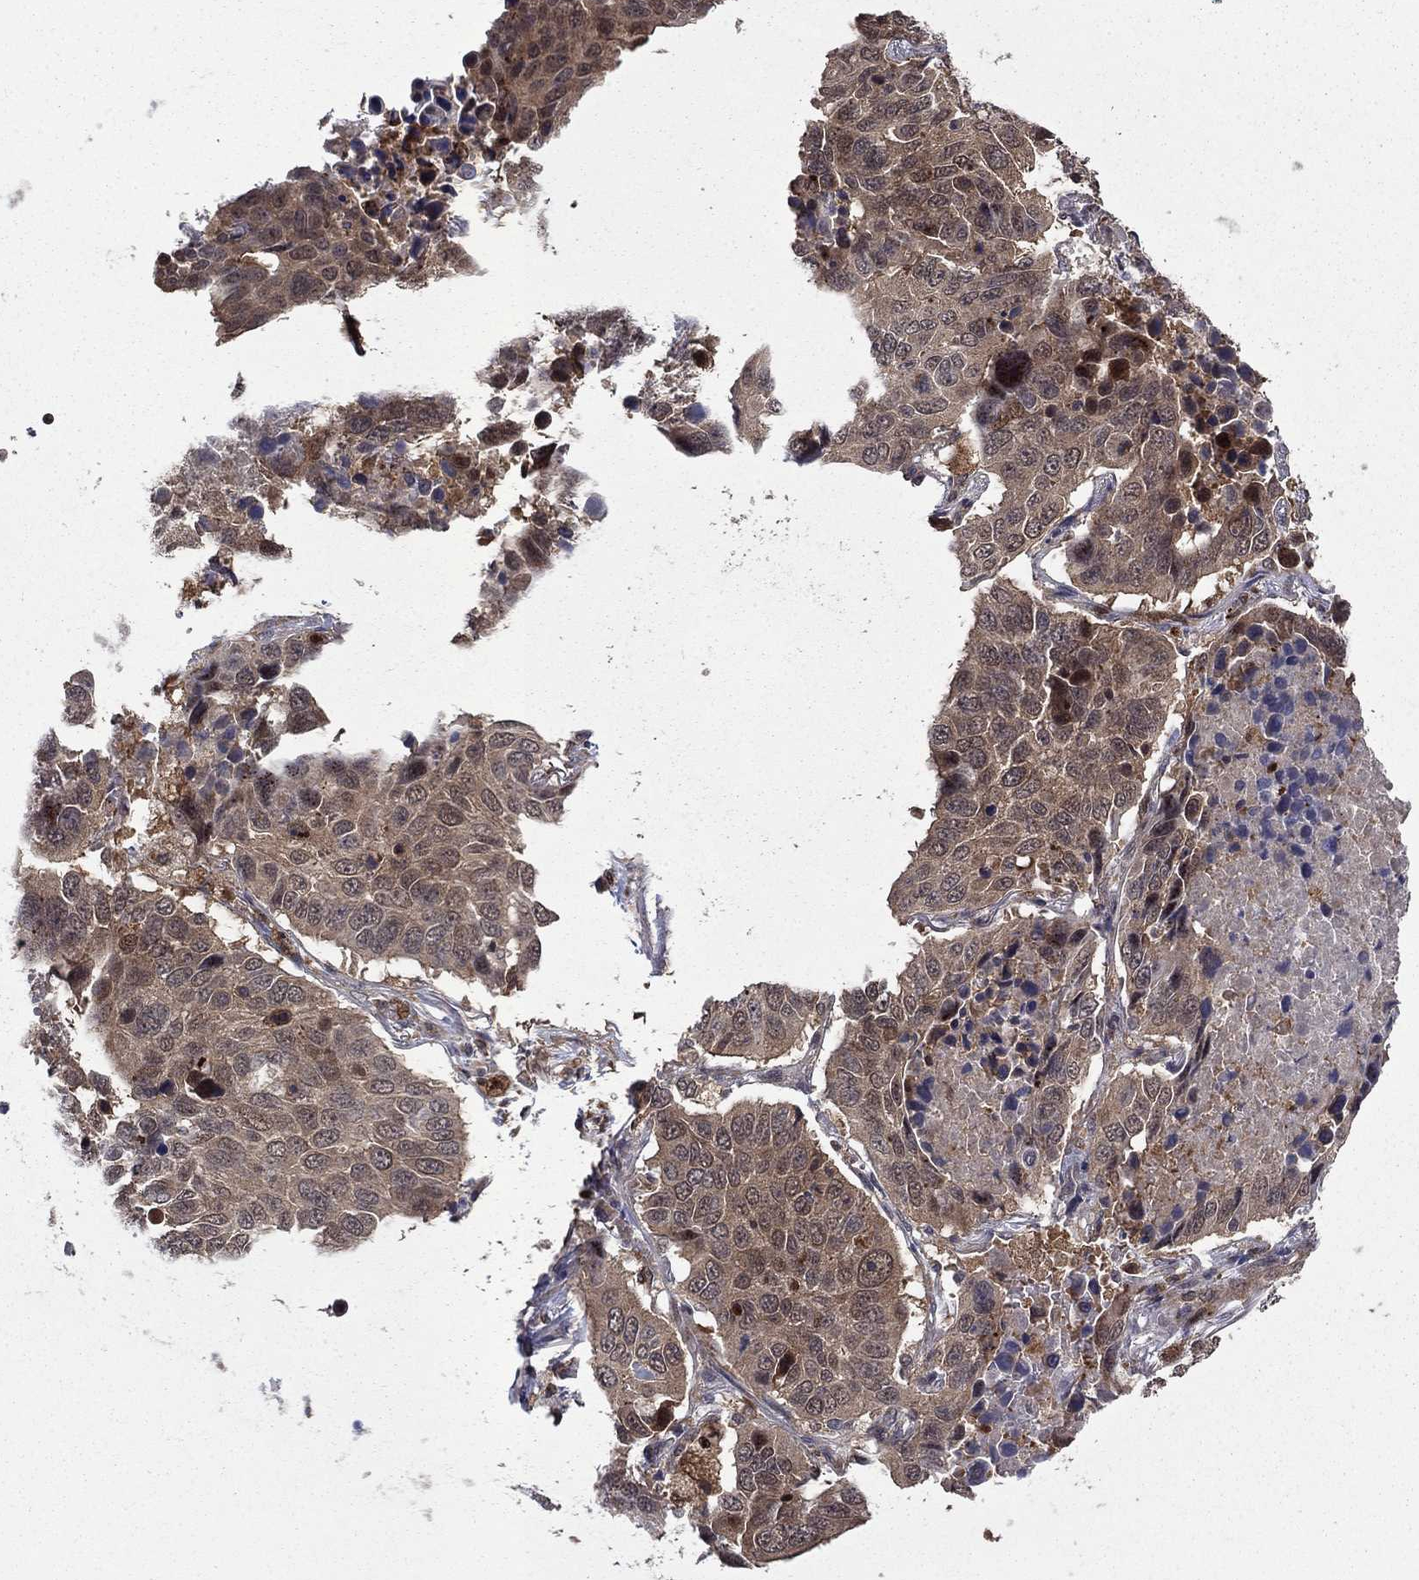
{"staining": {"intensity": "weak", "quantity": "25%-75%", "location": "cytoplasmic/membranous"}, "tissue": "lung cancer", "cell_type": "Tumor cells", "image_type": "cancer", "snomed": [{"axis": "morphology", "description": "Normal tissue, NOS"}, {"axis": "morphology", "description": "Squamous cell carcinoma, NOS"}, {"axis": "topography", "description": "Bronchus"}, {"axis": "topography", "description": "Lung"}], "caption": "The immunohistochemical stain labels weak cytoplasmic/membranous expression in tumor cells of lung cancer tissue.", "gene": "TPMT", "patient": {"sex": "male", "age": 64}}